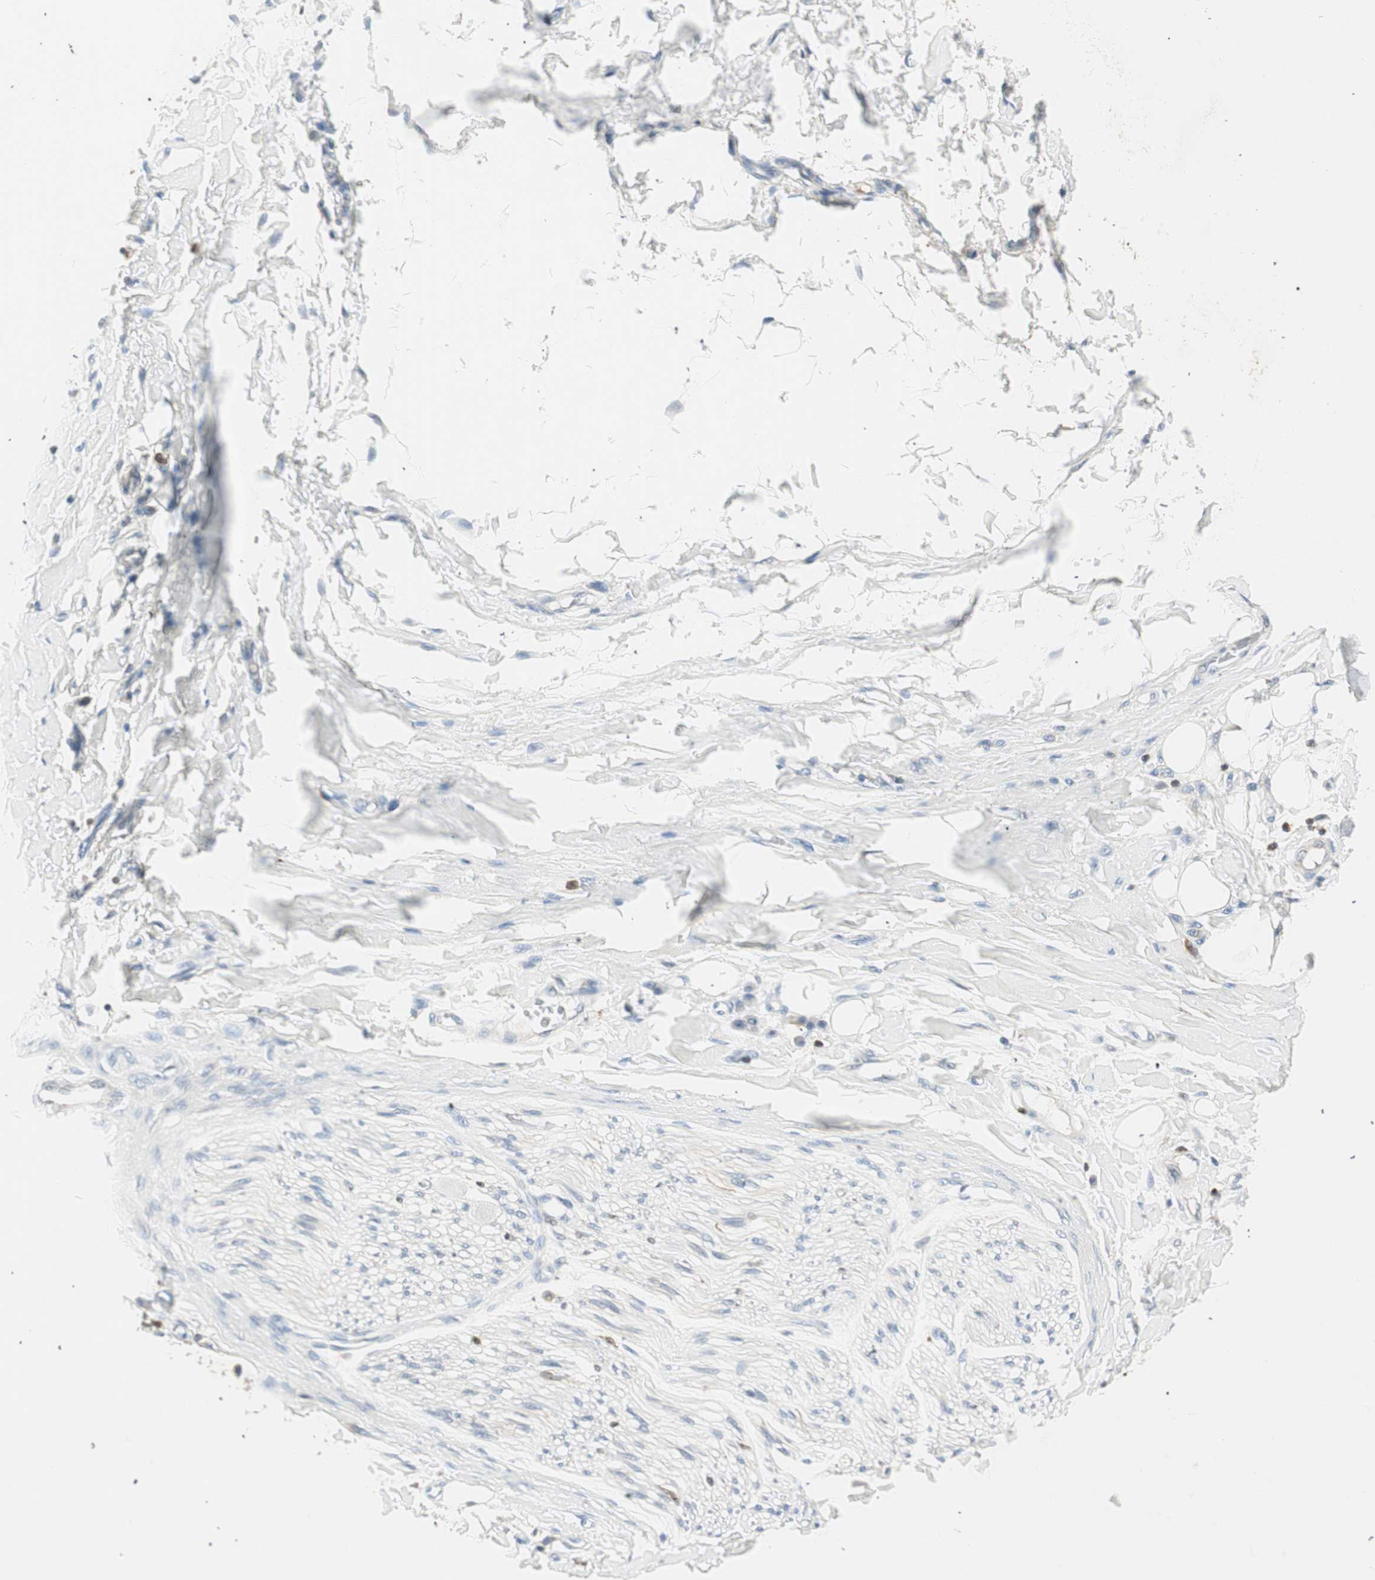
{"staining": {"intensity": "negative", "quantity": "none", "location": "none"}, "tissue": "adipose tissue", "cell_type": "Adipocytes", "image_type": "normal", "snomed": [{"axis": "morphology", "description": "Normal tissue, NOS"}, {"axis": "morphology", "description": "Adenocarcinoma, NOS"}, {"axis": "topography", "description": "Esophagus"}], "caption": "Photomicrograph shows no significant protein expression in adipocytes of unremarkable adipose tissue.", "gene": "COTL1", "patient": {"sex": "male", "age": 62}}